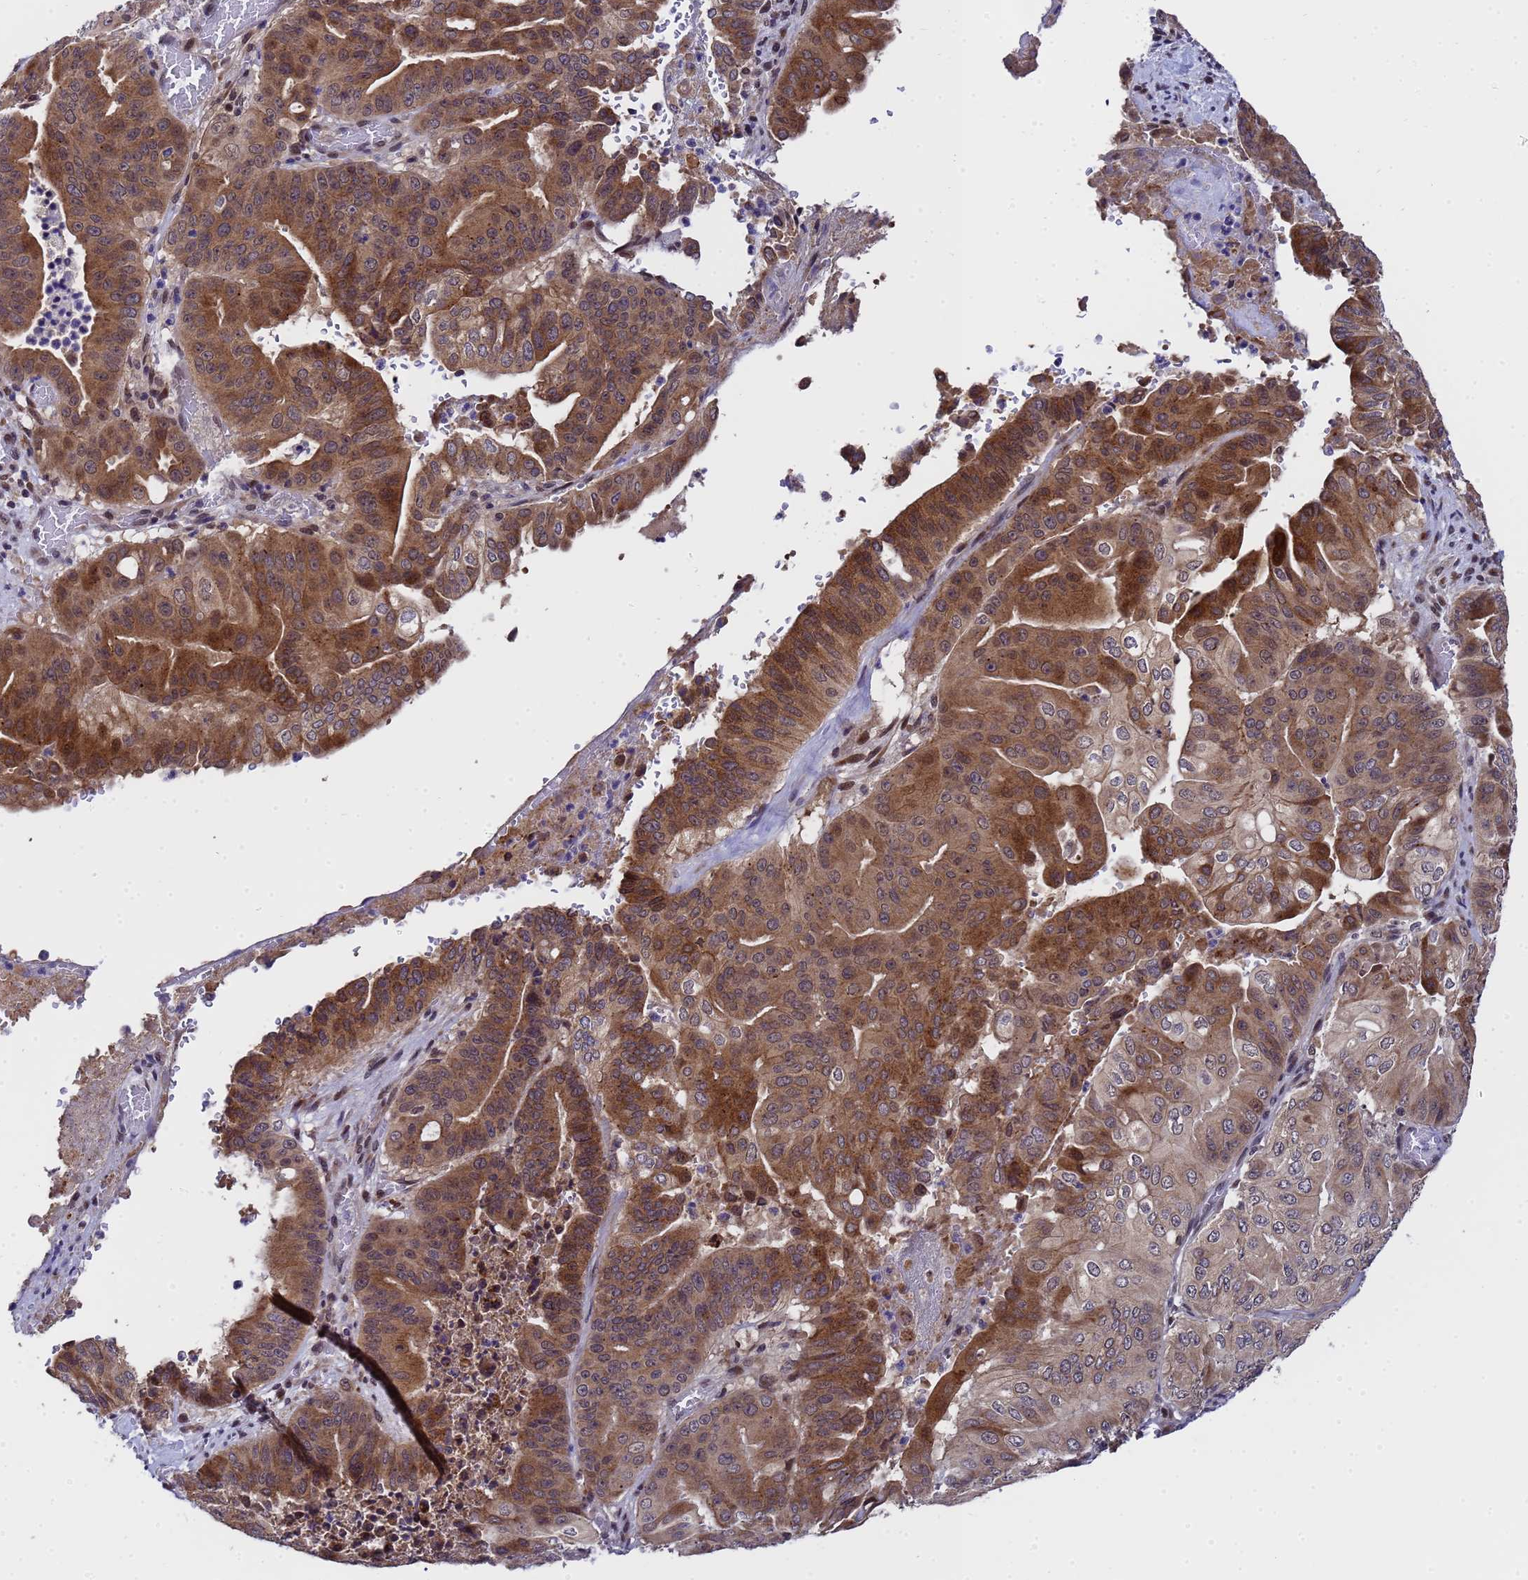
{"staining": {"intensity": "strong", "quantity": ">75%", "location": "cytoplasmic/membranous"}, "tissue": "pancreatic cancer", "cell_type": "Tumor cells", "image_type": "cancer", "snomed": [{"axis": "morphology", "description": "Adenocarcinoma, NOS"}, {"axis": "topography", "description": "Pancreas"}], "caption": "This histopathology image demonstrates immunohistochemistry (IHC) staining of pancreatic adenocarcinoma, with high strong cytoplasmic/membranous positivity in approximately >75% of tumor cells.", "gene": "ANAPC13", "patient": {"sex": "female", "age": 77}}